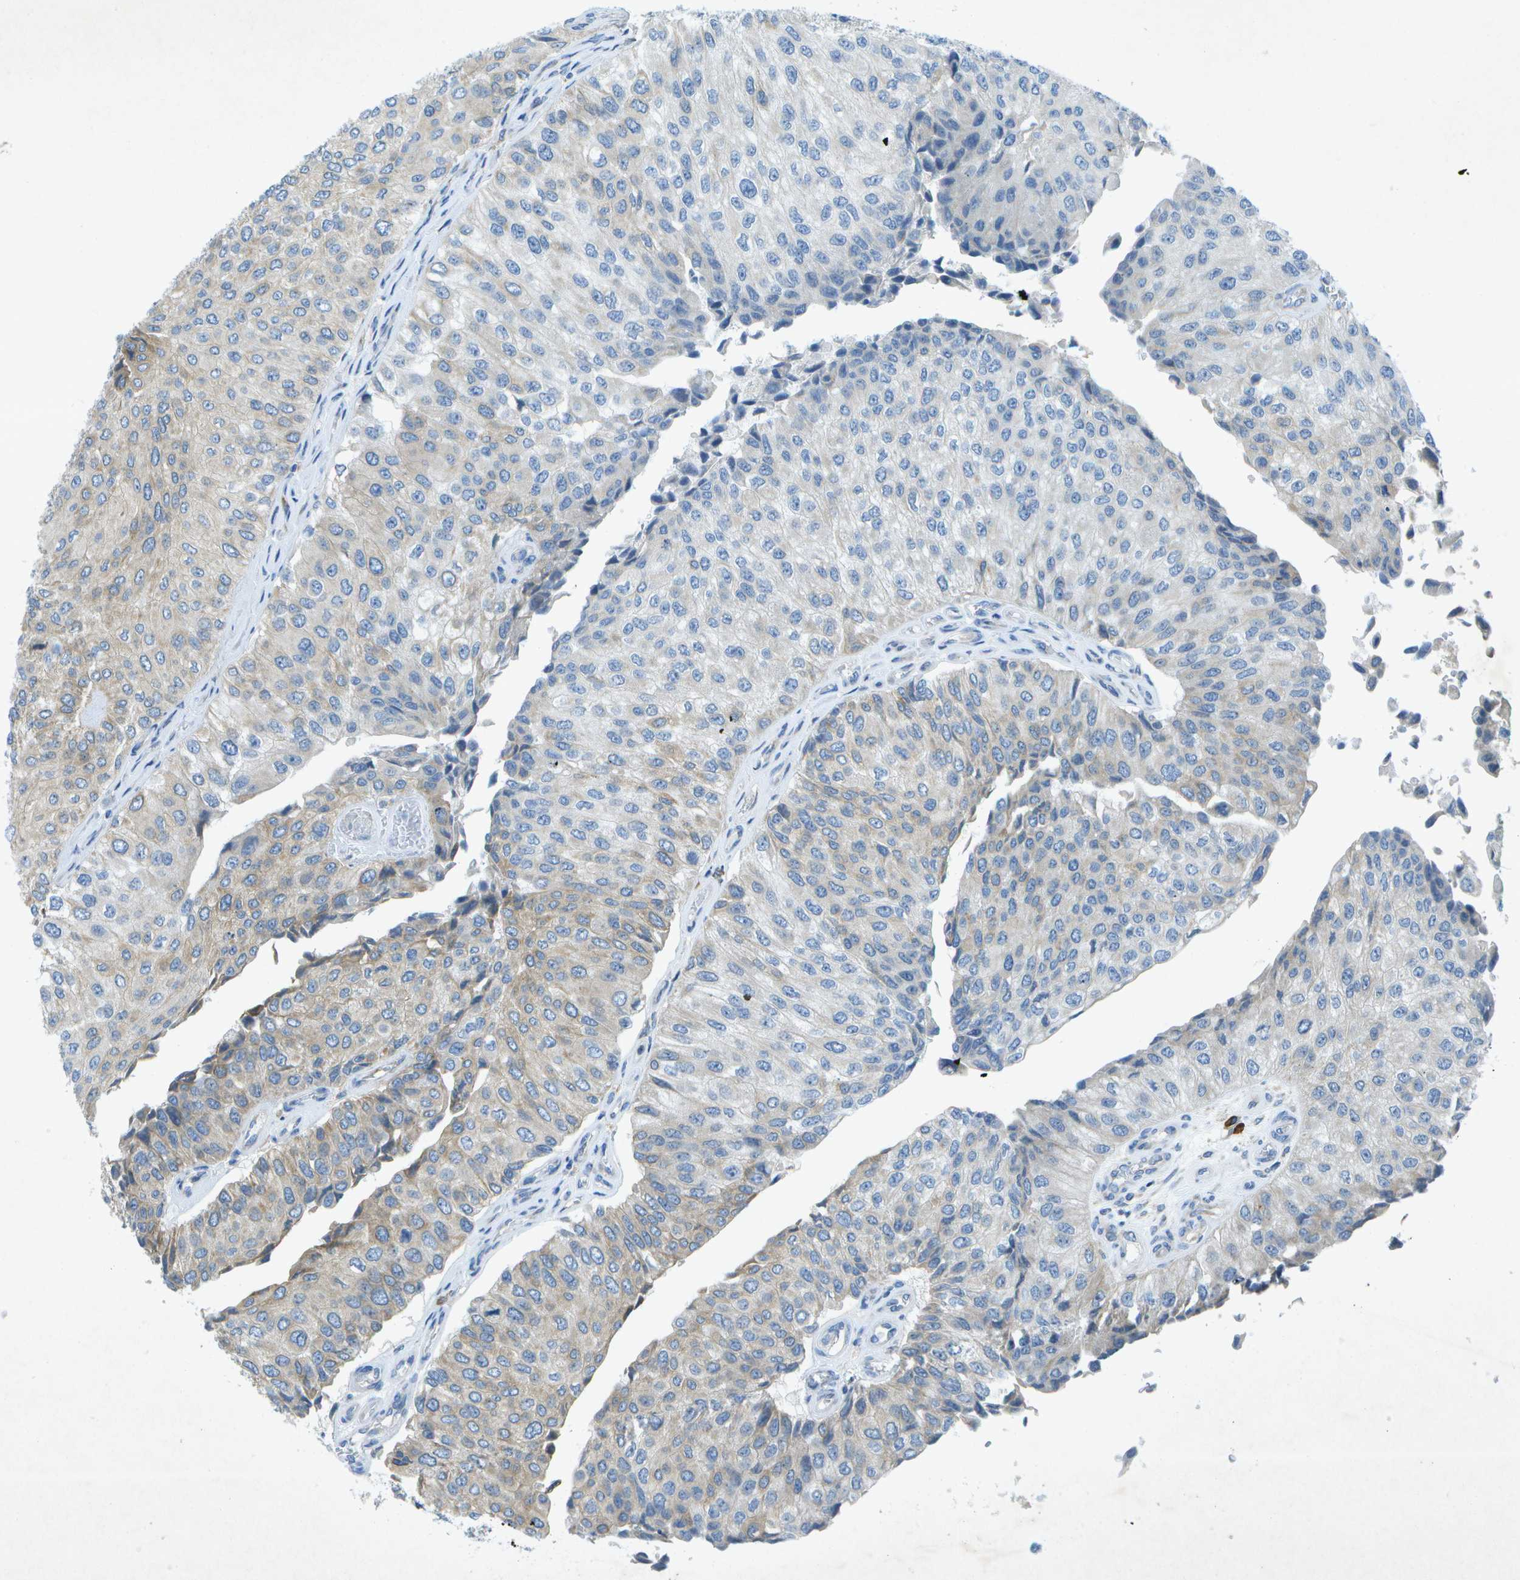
{"staining": {"intensity": "weak", "quantity": "<25%", "location": "cytoplasmic/membranous"}, "tissue": "urothelial cancer", "cell_type": "Tumor cells", "image_type": "cancer", "snomed": [{"axis": "morphology", "description": "Urothelial carcinoma, High grade"}, {"axis": "topography", "description": "Kidney"}, {"axis": "topography", "description": "Urinary bladder"}], "caption": "Urothelial cancer was stained to show a protein in brown. There is no significant expression in tumor cells.", "gene": "WNK2", "patient": {"sex": "male", "age": 77}}